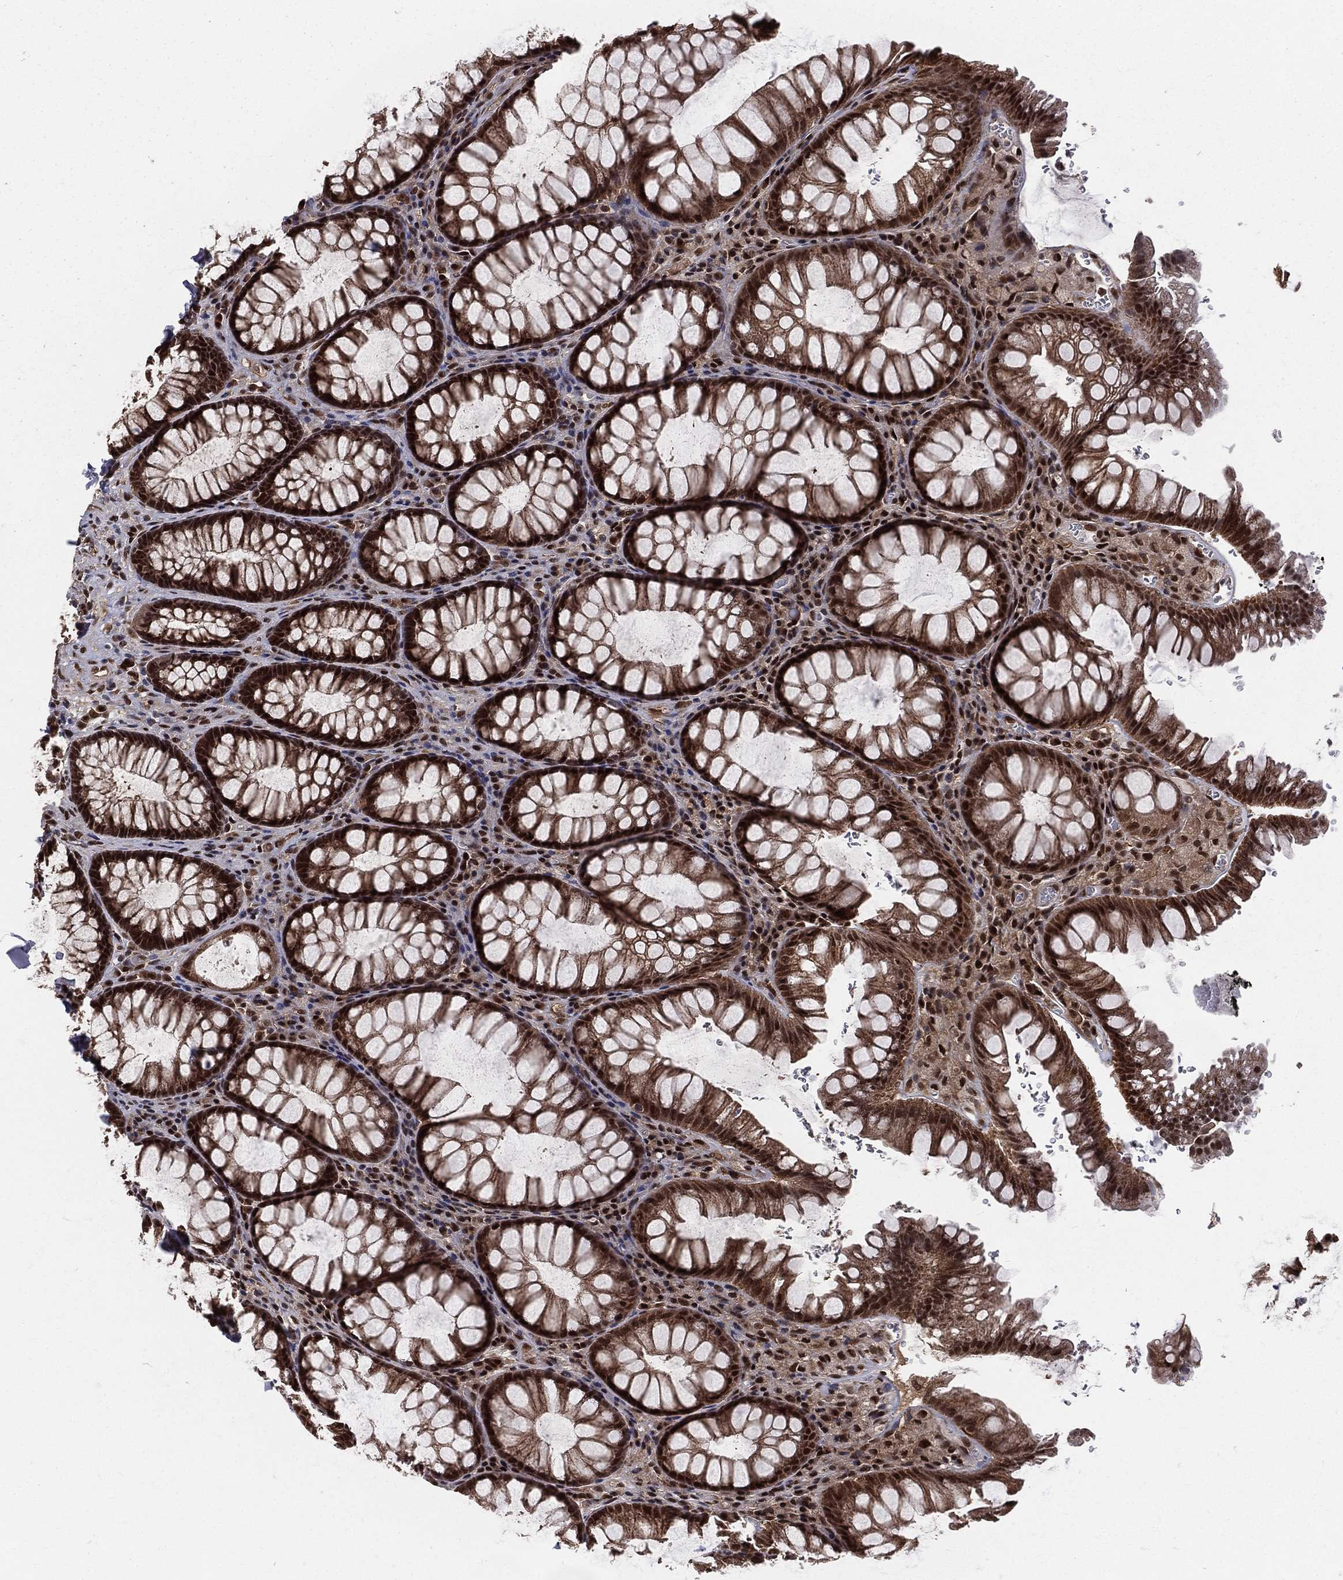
{"staining": {"intensity": "strong", "quantity": ">75%", "location": "cytoplasmic/membranous,nuclear"}, "tissue": "rectum", "cell_type": "Glandular cells", "image_type": "normal", "snomed": [{"axis": "morphology", "description": "Normal tissue, NOS"}, {"axis": "topography", "description": "Rectum"}], "caption": "High-power microscopy captured an immunohistochemistry photomicrograph of normal rectum, revealing strong cytoplasmic/membranous,nuclear positivity in approximately >75% of glandular cells. The staining is performed using DAB brown chromogen to label protein expression. The nuclei are counter-stained blue using hematoxylin.", "gene": "COPS4", "patient": {"sex": "female", "age": 68}}